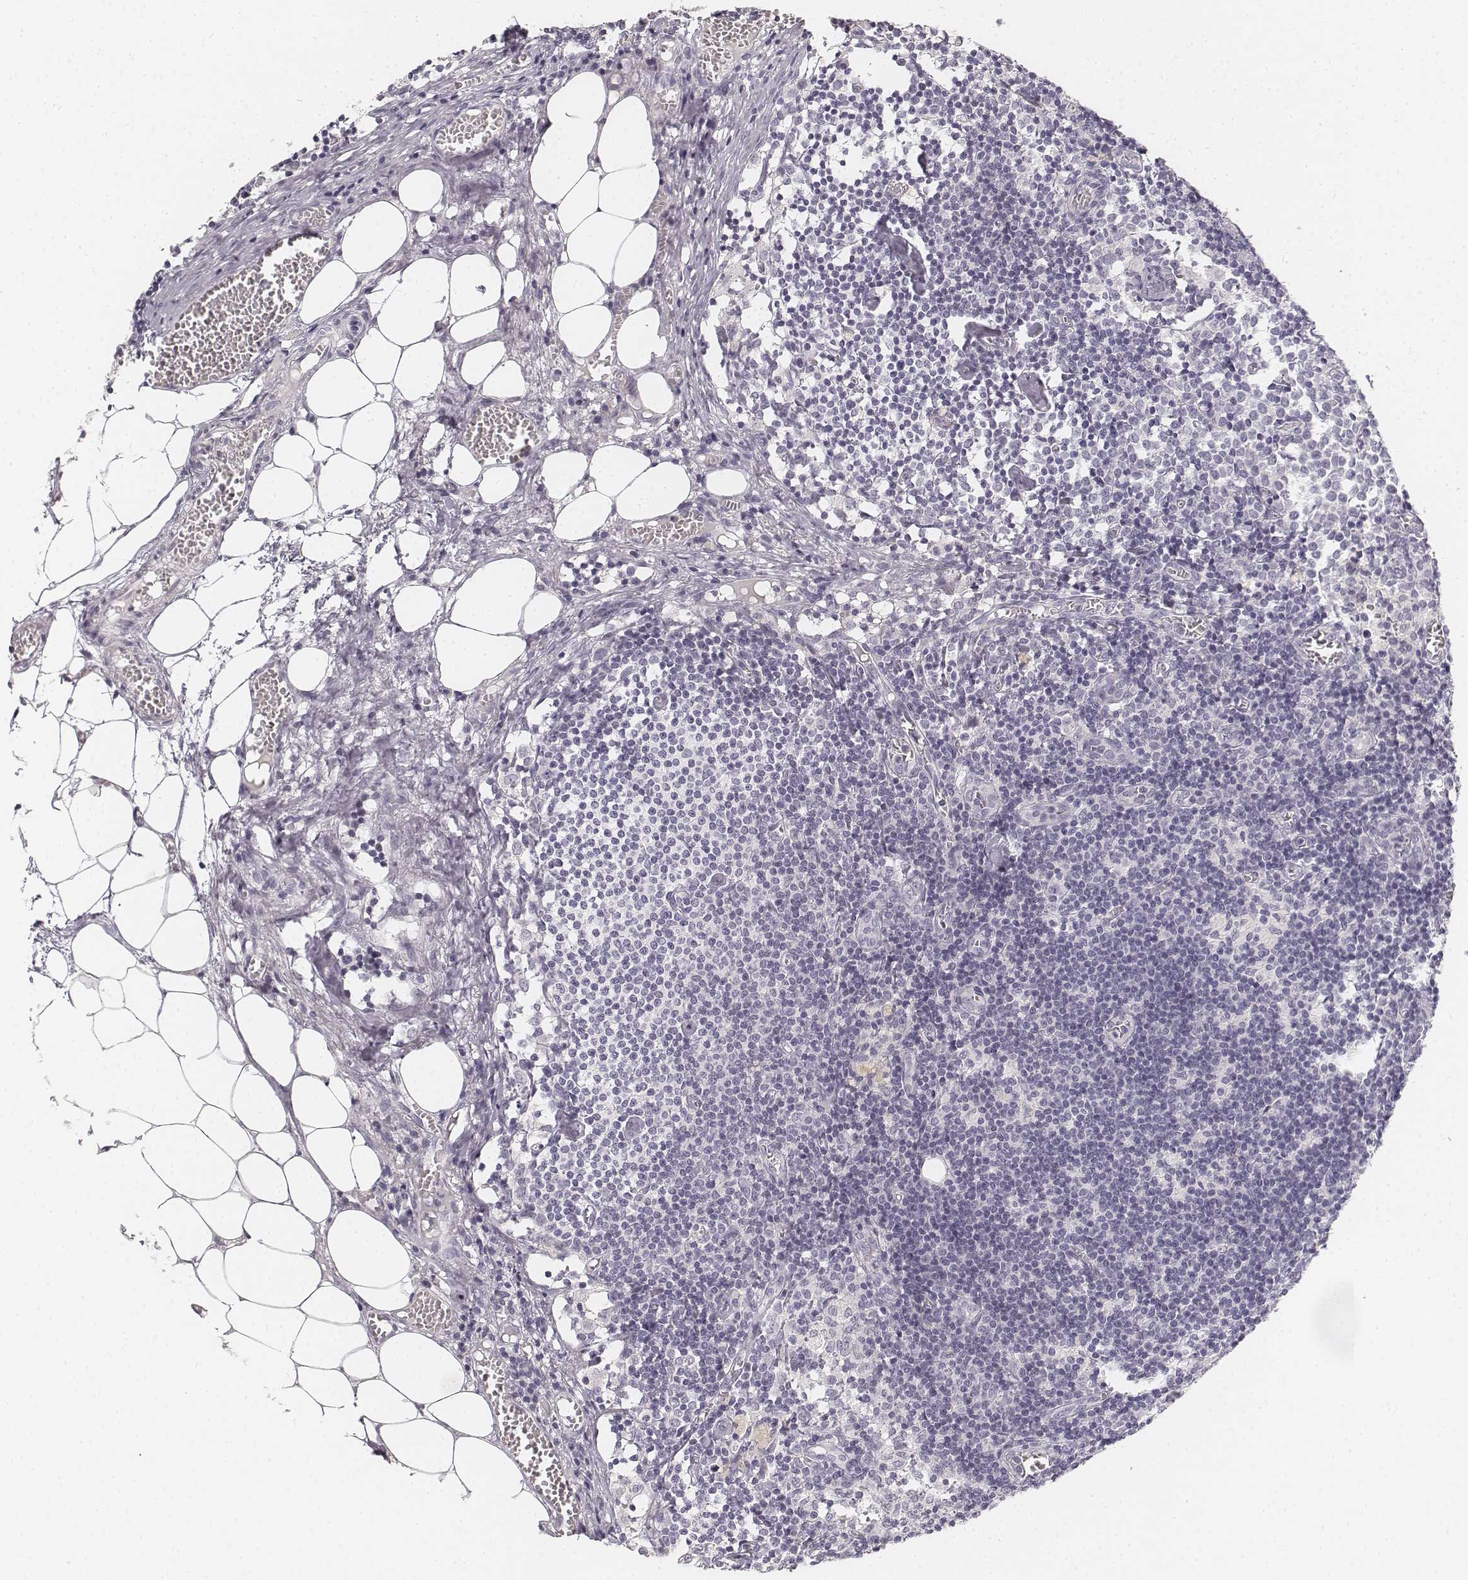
{"staining": {"intensity": "negative", "quantity": "none", "location": "none"}, "tissue": "lymph node", "cell_type": "Germinal center cells", "image_type": "normal", "snomed": [{"axis": "morphology", "description": "Normal tissue, NOS"}, {"axis": "topography", "description": "Lymph node"}], "caption": "Immunohistochemistry image of benign human lymph node stained for a protein (brown), which shows no staining in germinal center cells. (Brightfield microscopy of DAB (3,3'-diaminobenzidine) immunohistochemistry at high magnification).", "gene": "DSG4", "patient": {"sex": "female", "age": 52}}